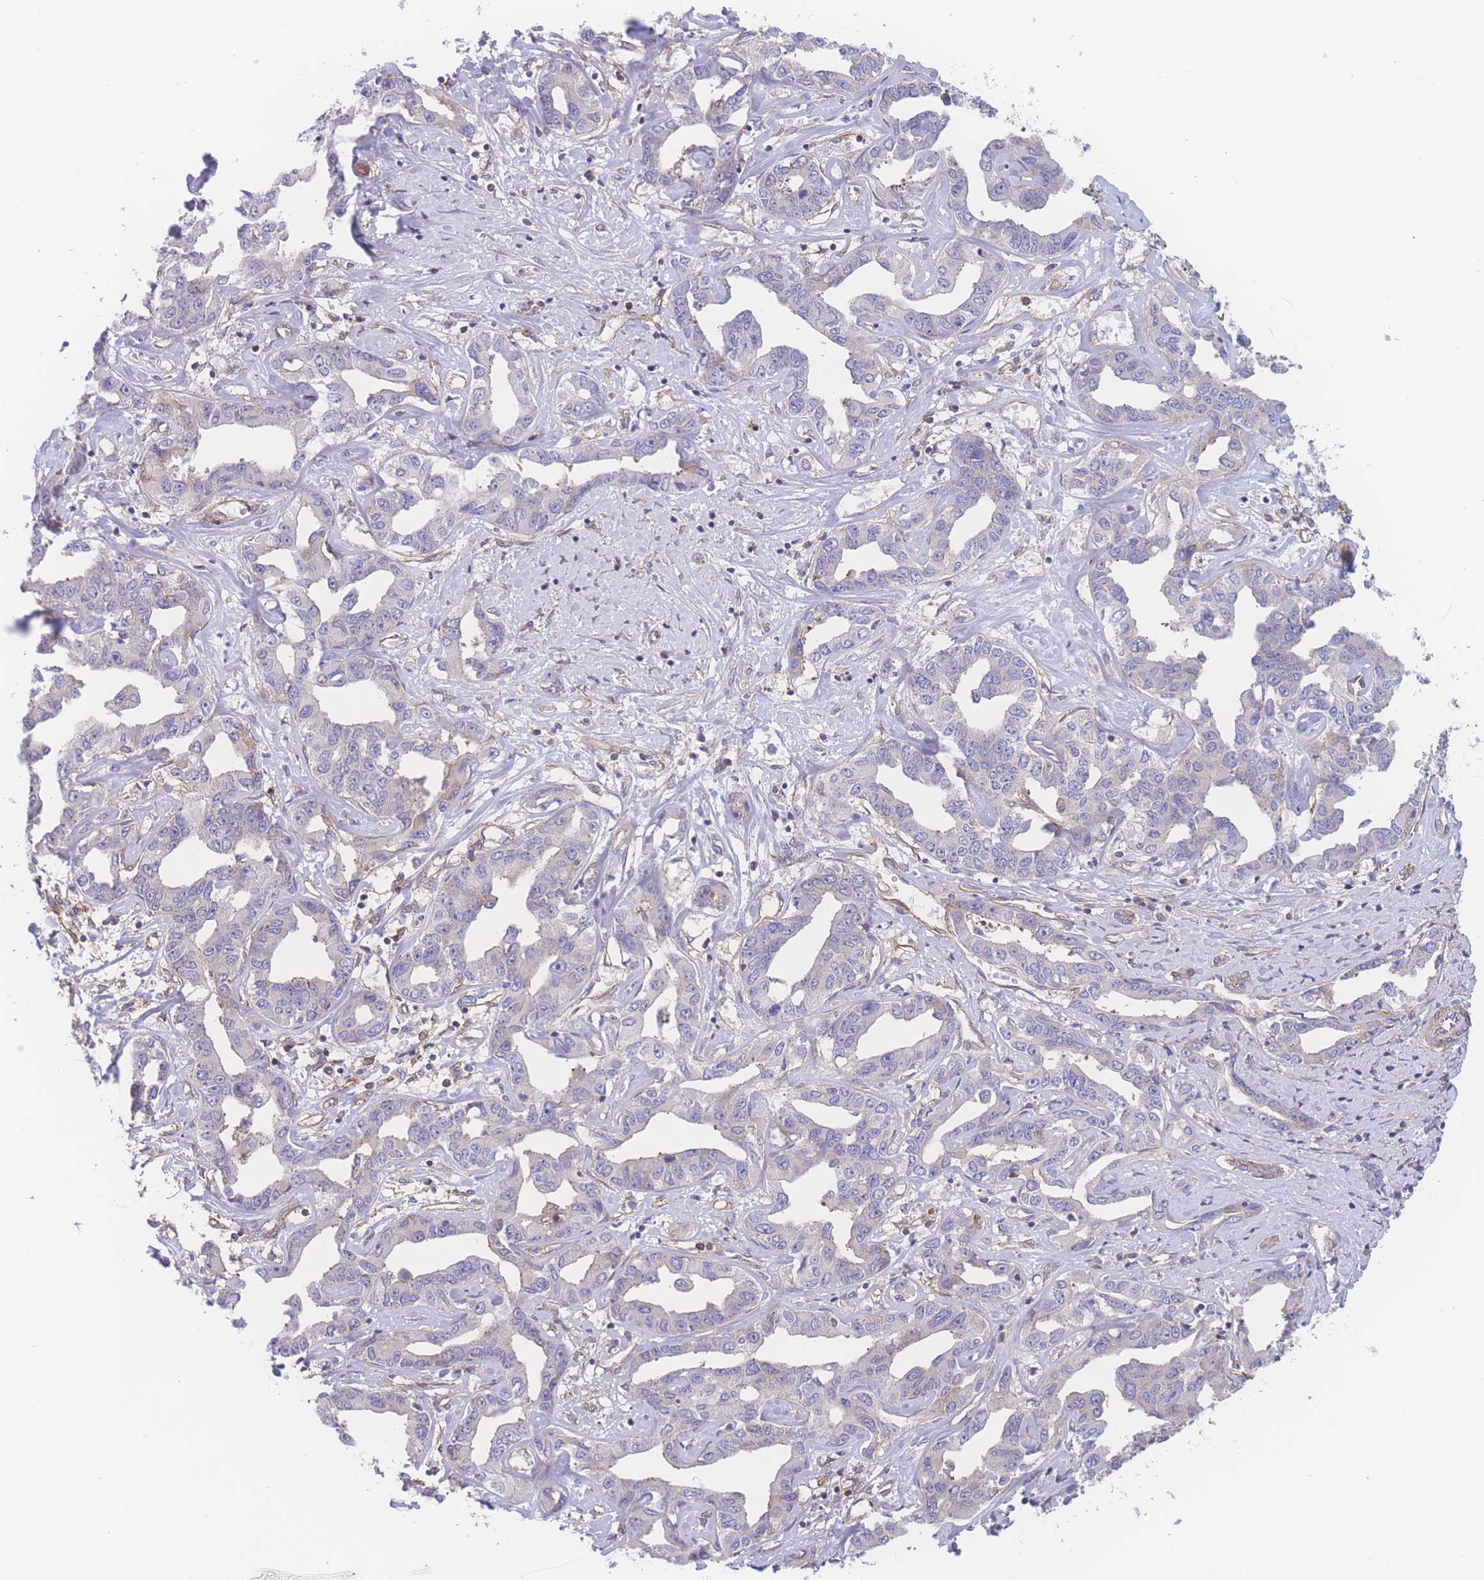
{"staining": {"intensity": "negative", "quantity": "none", "location": "none"}, "tissue": "liver cancer", "cell_type": "Tumor cells", "image_type": "cancer", "snomed": [{"axis": "morphology", "description": "Cholangiocarcinoma"}, {"axis": "topography", "description": "Liver"}], "caption": "Liver cancer was stained to show a protein in brown. There is no significant expression in tumor cells.", "gene": "CFAP97", "patient": {"sex": "male", "age": 59}}